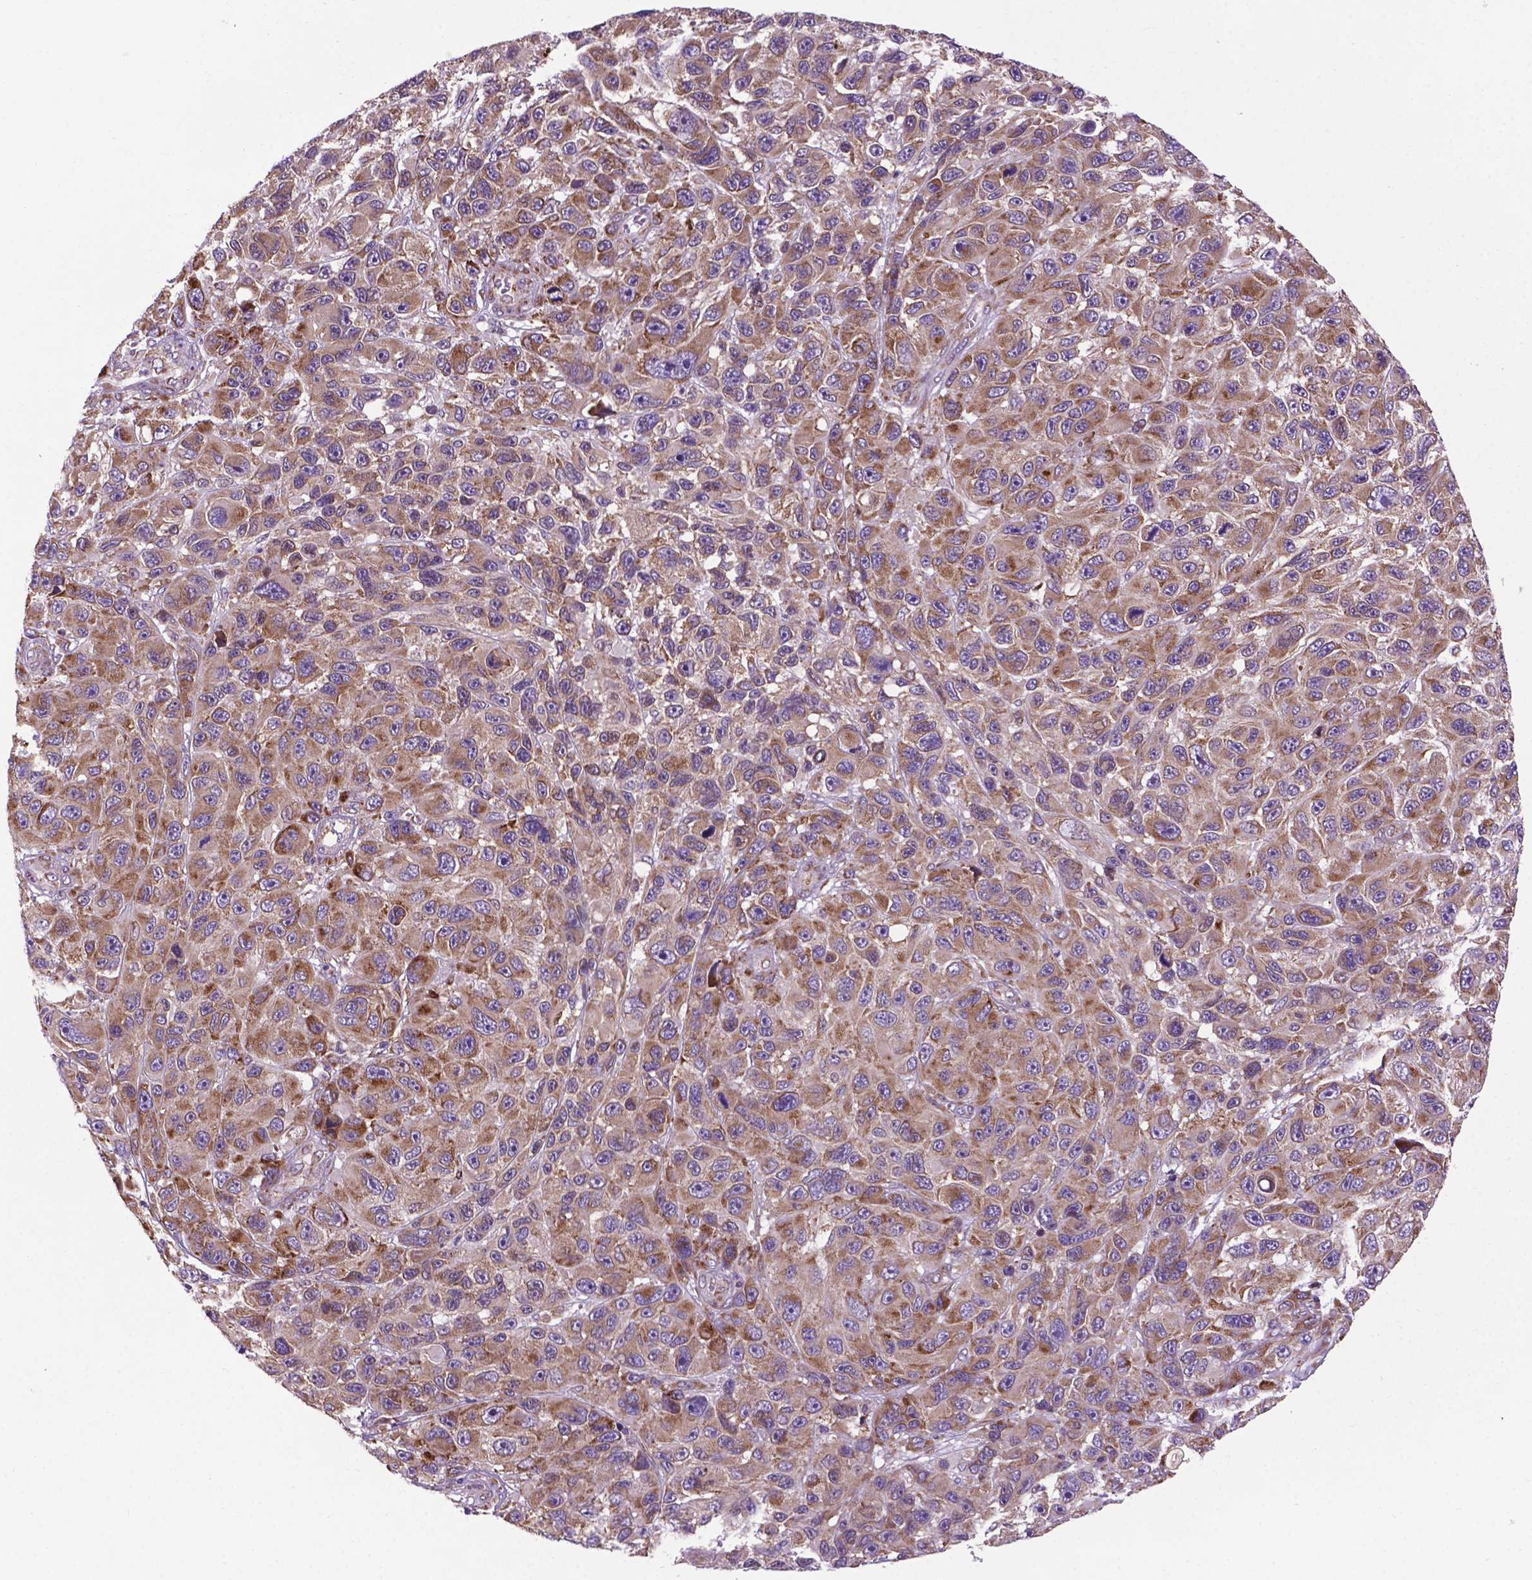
{"staining": {"intensity": "moderate", "quantity": ">75%", "location": "cytoplasmic/membranous"}, "tissue": "melanoma", "cell_type": "Tumor cells", "image_type": "cancer", "snomed": [{"axis": "morphology", "description": "Malignant melanoma, NOS"}, {"axis": "topography", "description": "Skin"}], "caption": "This image demonstrates malignant melanoma stained with immunohistochemistry (IHC) to label a protein in brown. The cytoplasmic/membranous of tumor cells show moderate positivity for the protein. Nuclei are counter-stained blue.", "gene": "WDR83OS", "patient": {"sex": "male", "age": 53}}